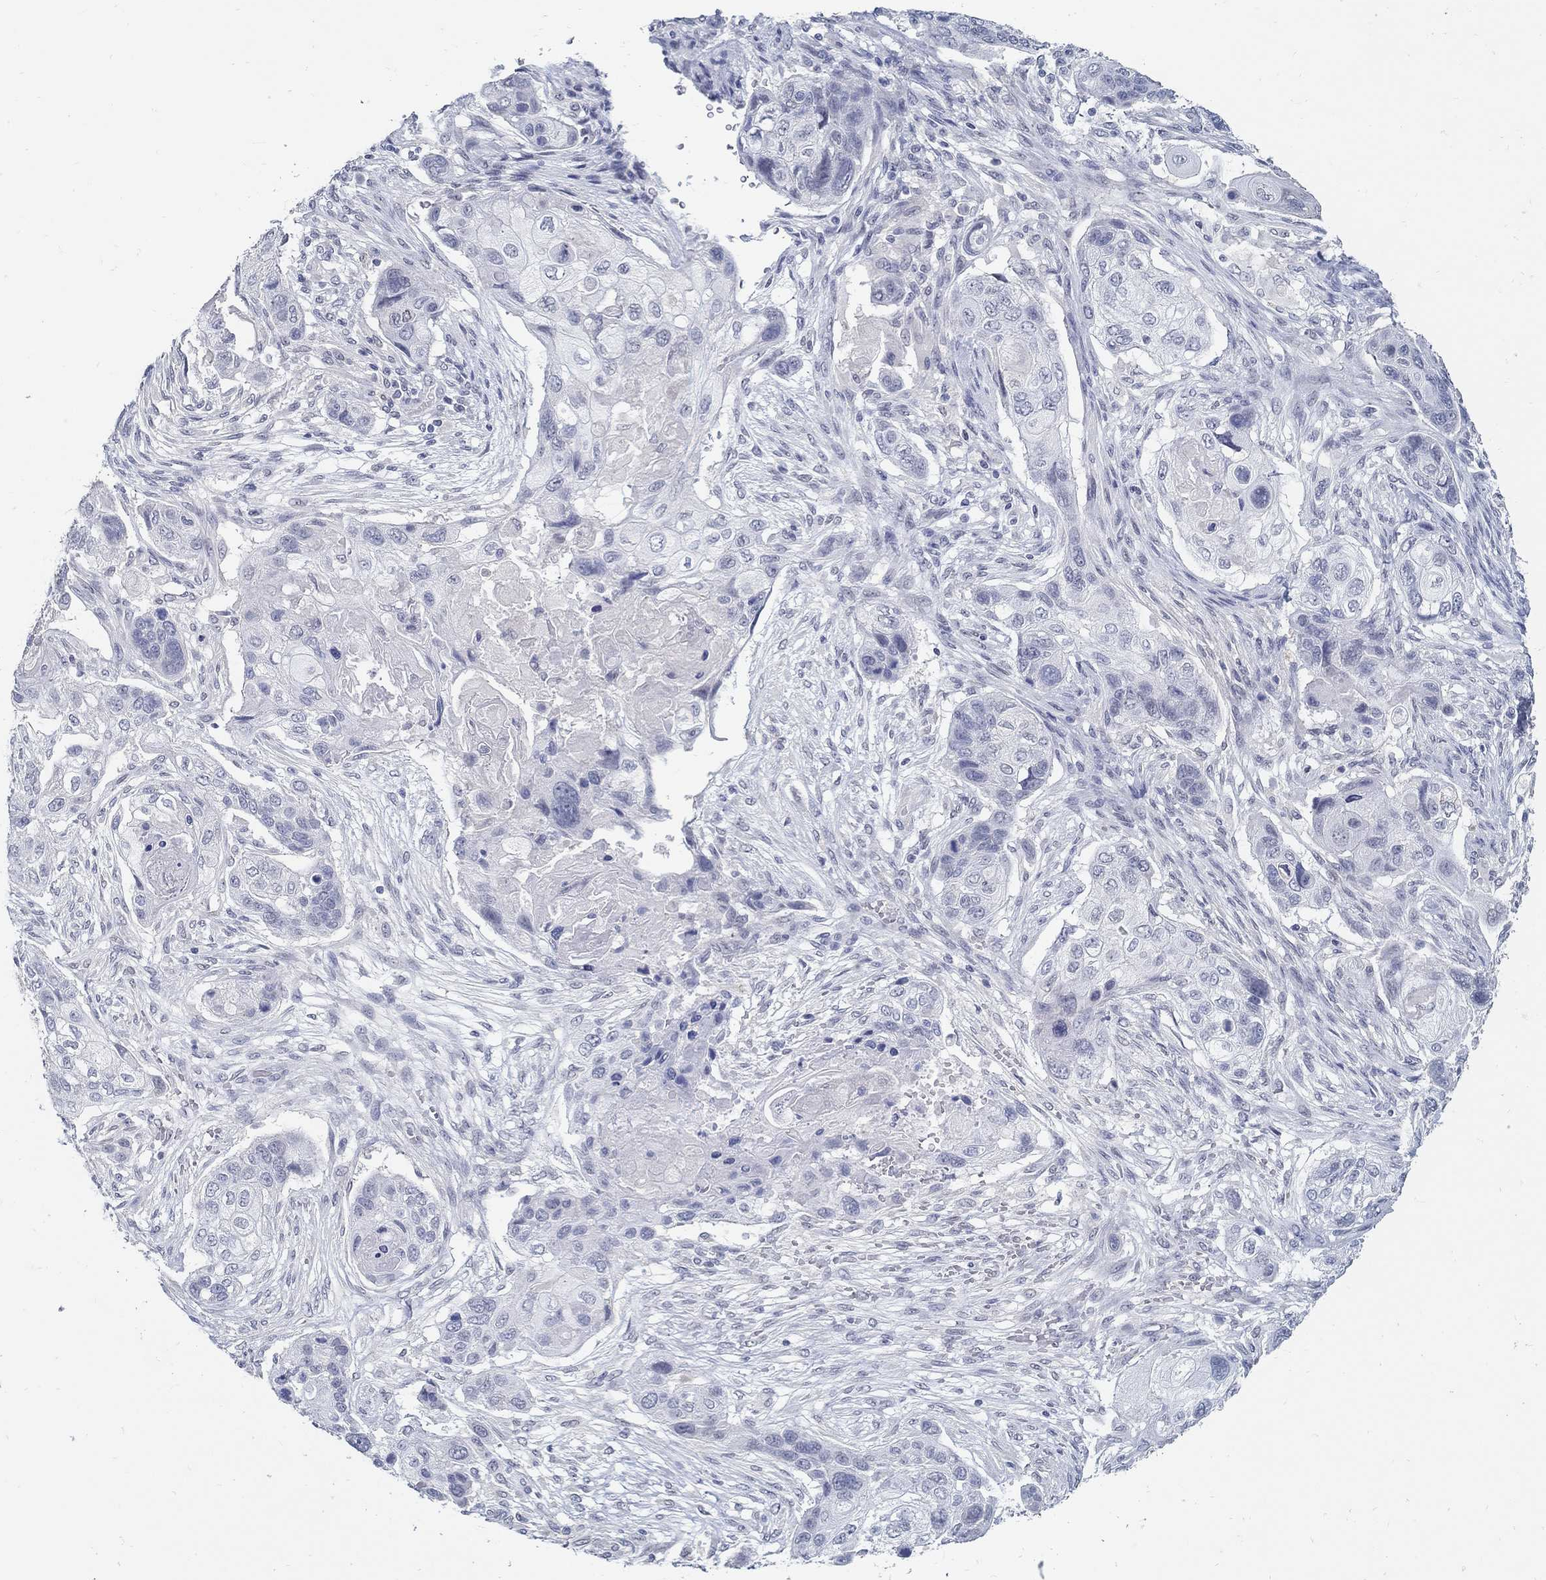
{"staining": {"intensity": "negative", "quantity": "none", "location": "none"}, "tissue": "lung cancer", "cell_type": "Tumor cells", "image_type": "cancer", "snomed": [{"axis": "morphology", "description": "Normal tissue, NOS"}, {"axis": "morphology", "description": "Squamous cell carcinoma, NOS"}, {"axis": "topography", "description": "Bronchus"}, {"axis": "topography", "description": "Lung"}], "caption": "Tumor cells show no significant expression in lung cancer.", "gene": "USP29", "patient": {"sex": "male", "age": 69}}